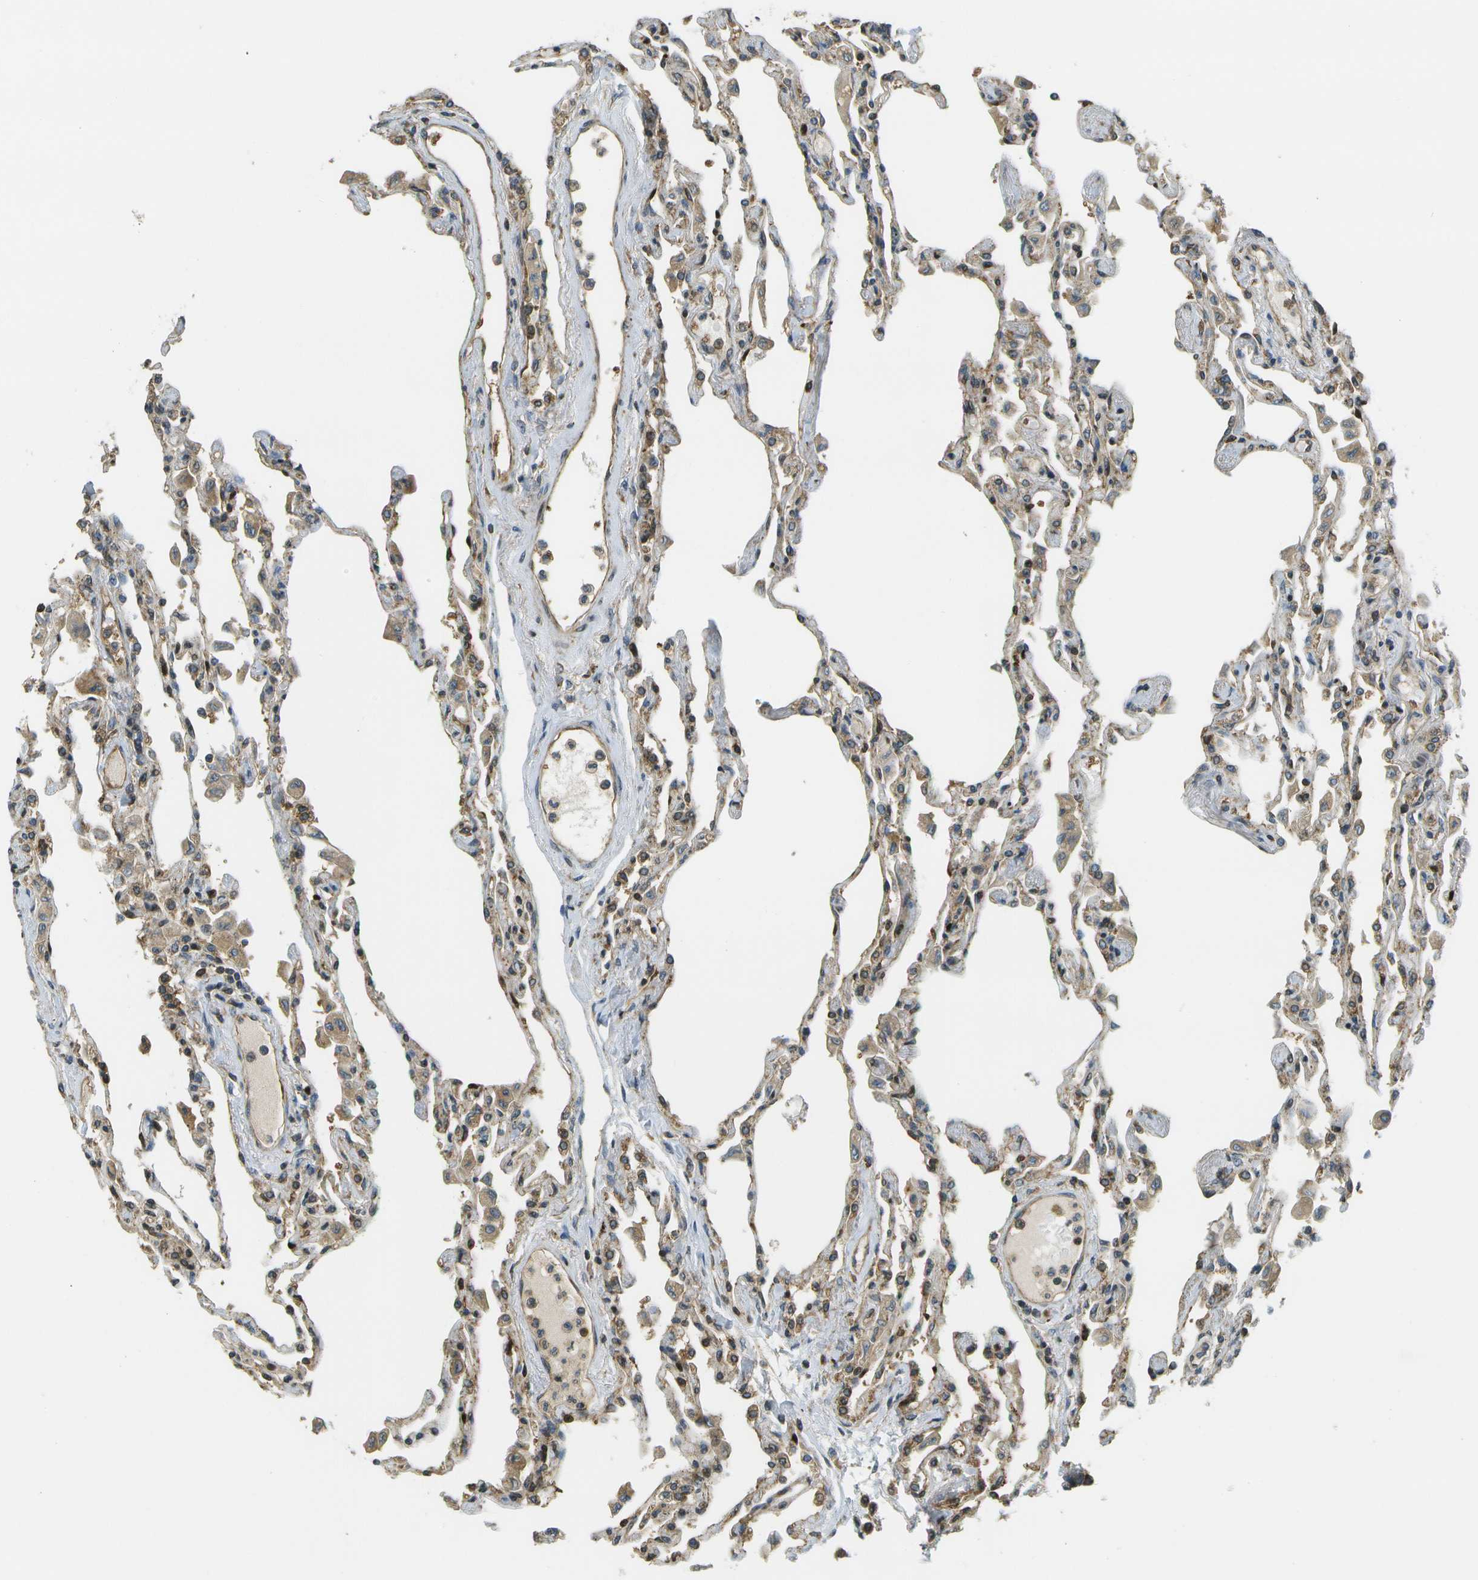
{"staining": {"intensity": "moderate", "quantity": ">75%", "location": "cytoplasmic/membranous"}, "tissue": "lung", "cell_type": "Alveolar cells", "image_type": "normal", "snomed": [{"axis": "morphology", "description": "Normal tissue, NOS"}, {"axis": "topography", "description": "Bronchus"}, {"axis": "topography", "description": "Lung"}], "caption": "IHC image of benign lung: lung stained using immunohistochemistry (IHC) demonstrates medium levels of moderate protein expression localized specifically in the cytoplasmic/membranous of alveolar cells, appearing as a cytoplasmic/membranous brown color.", "gene": "LRP12", "patient": {"sex": "female", "age": 49}}